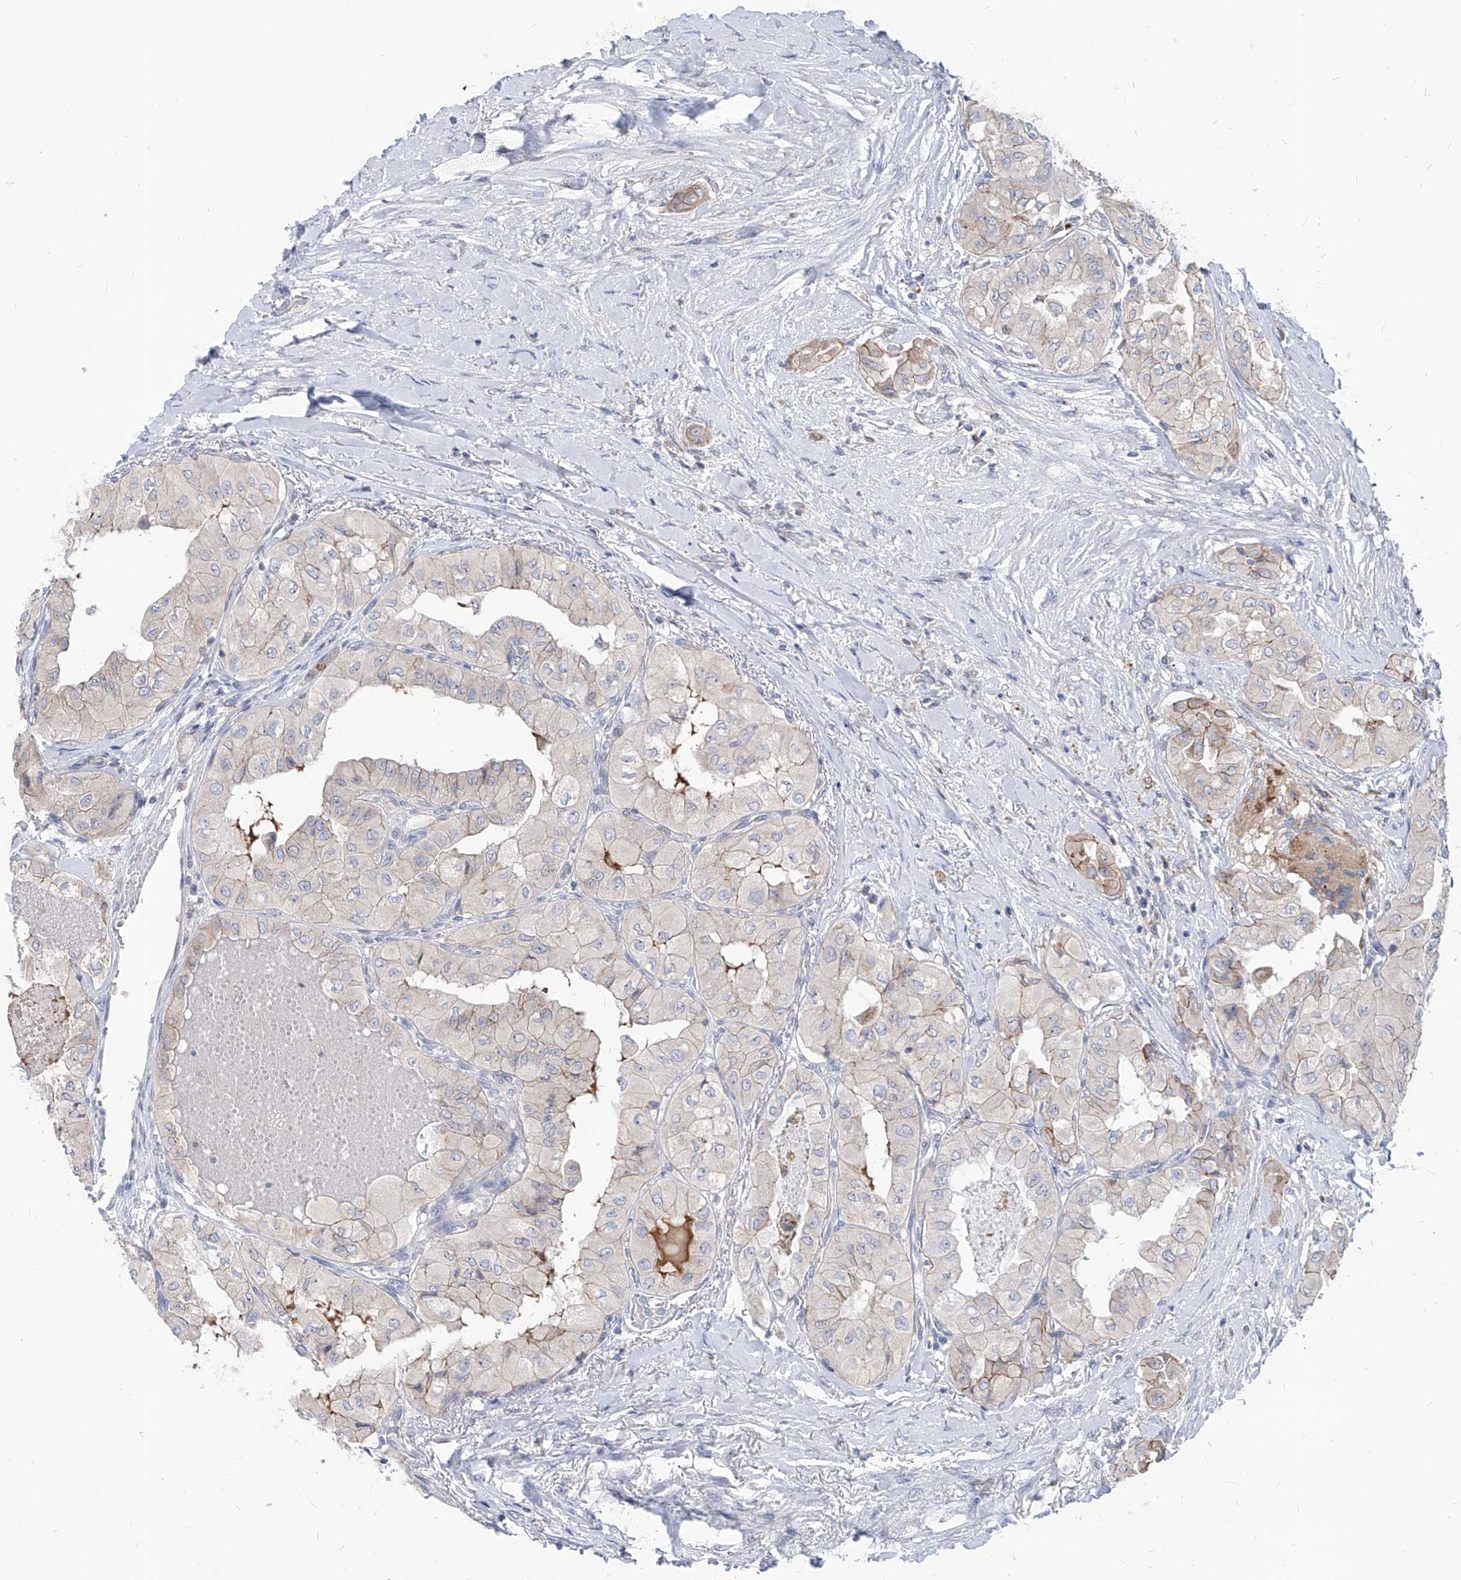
{"staining": {"intensity": "negative", "quantity": "none", "location": "none"}, "tissue": "thyroid cancer", "cell_type": "Tumor cells", "image_type": "cancer", "snomed": [{"axis": "morphology", "description": "Papillary adenocarcinoma, NOS"}, {"axis": "topography", "description": "Thyroid gland"}], "caption": "Thyroid cancer (papillary adenocarcinoma) stained for a protein using IHC demonstrates no staining tumor cells.", "gene": "AGPS", "patient": {"sex": "female", "age": 59}}